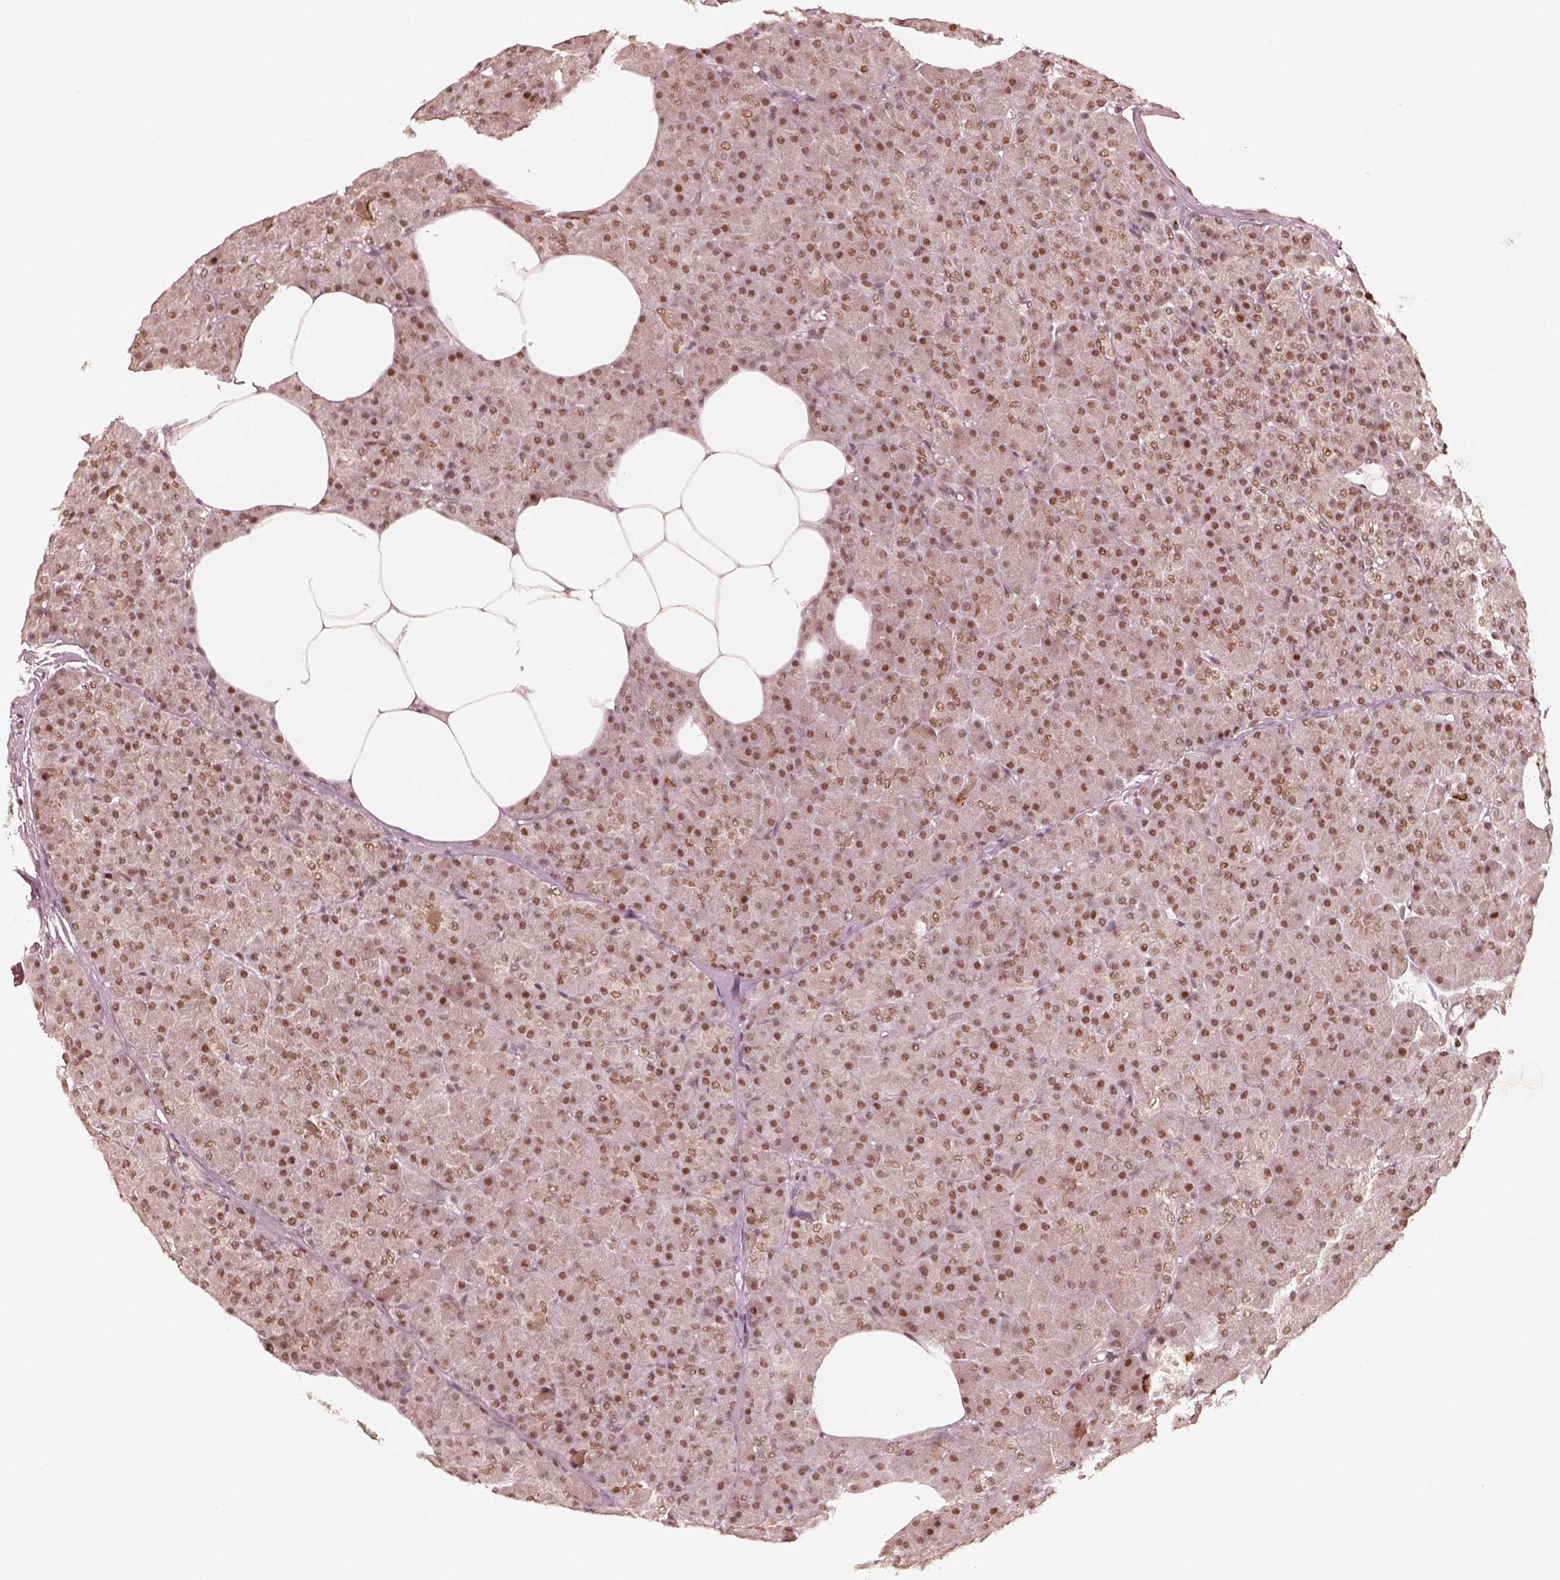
{"staining": {"intensity": "strong", "quantity": ">75%", "location": "nuclear"}, "tissue": "pancreas", "cell_type": "Exocrine glandular cells", "image_type": "normal", "snomed": [{"axis": "morphology", "description": "Normal tissue, NOS"}, {"axis": "topography", "description": "Pancreas"}], "caption": "A high amount of strong nuclear positivity is appreciated in about >75% of exocrine glandular cells in normal pancreas.", "gene": "GMEB2", "patient": {"sex": "female", "age": 45}}